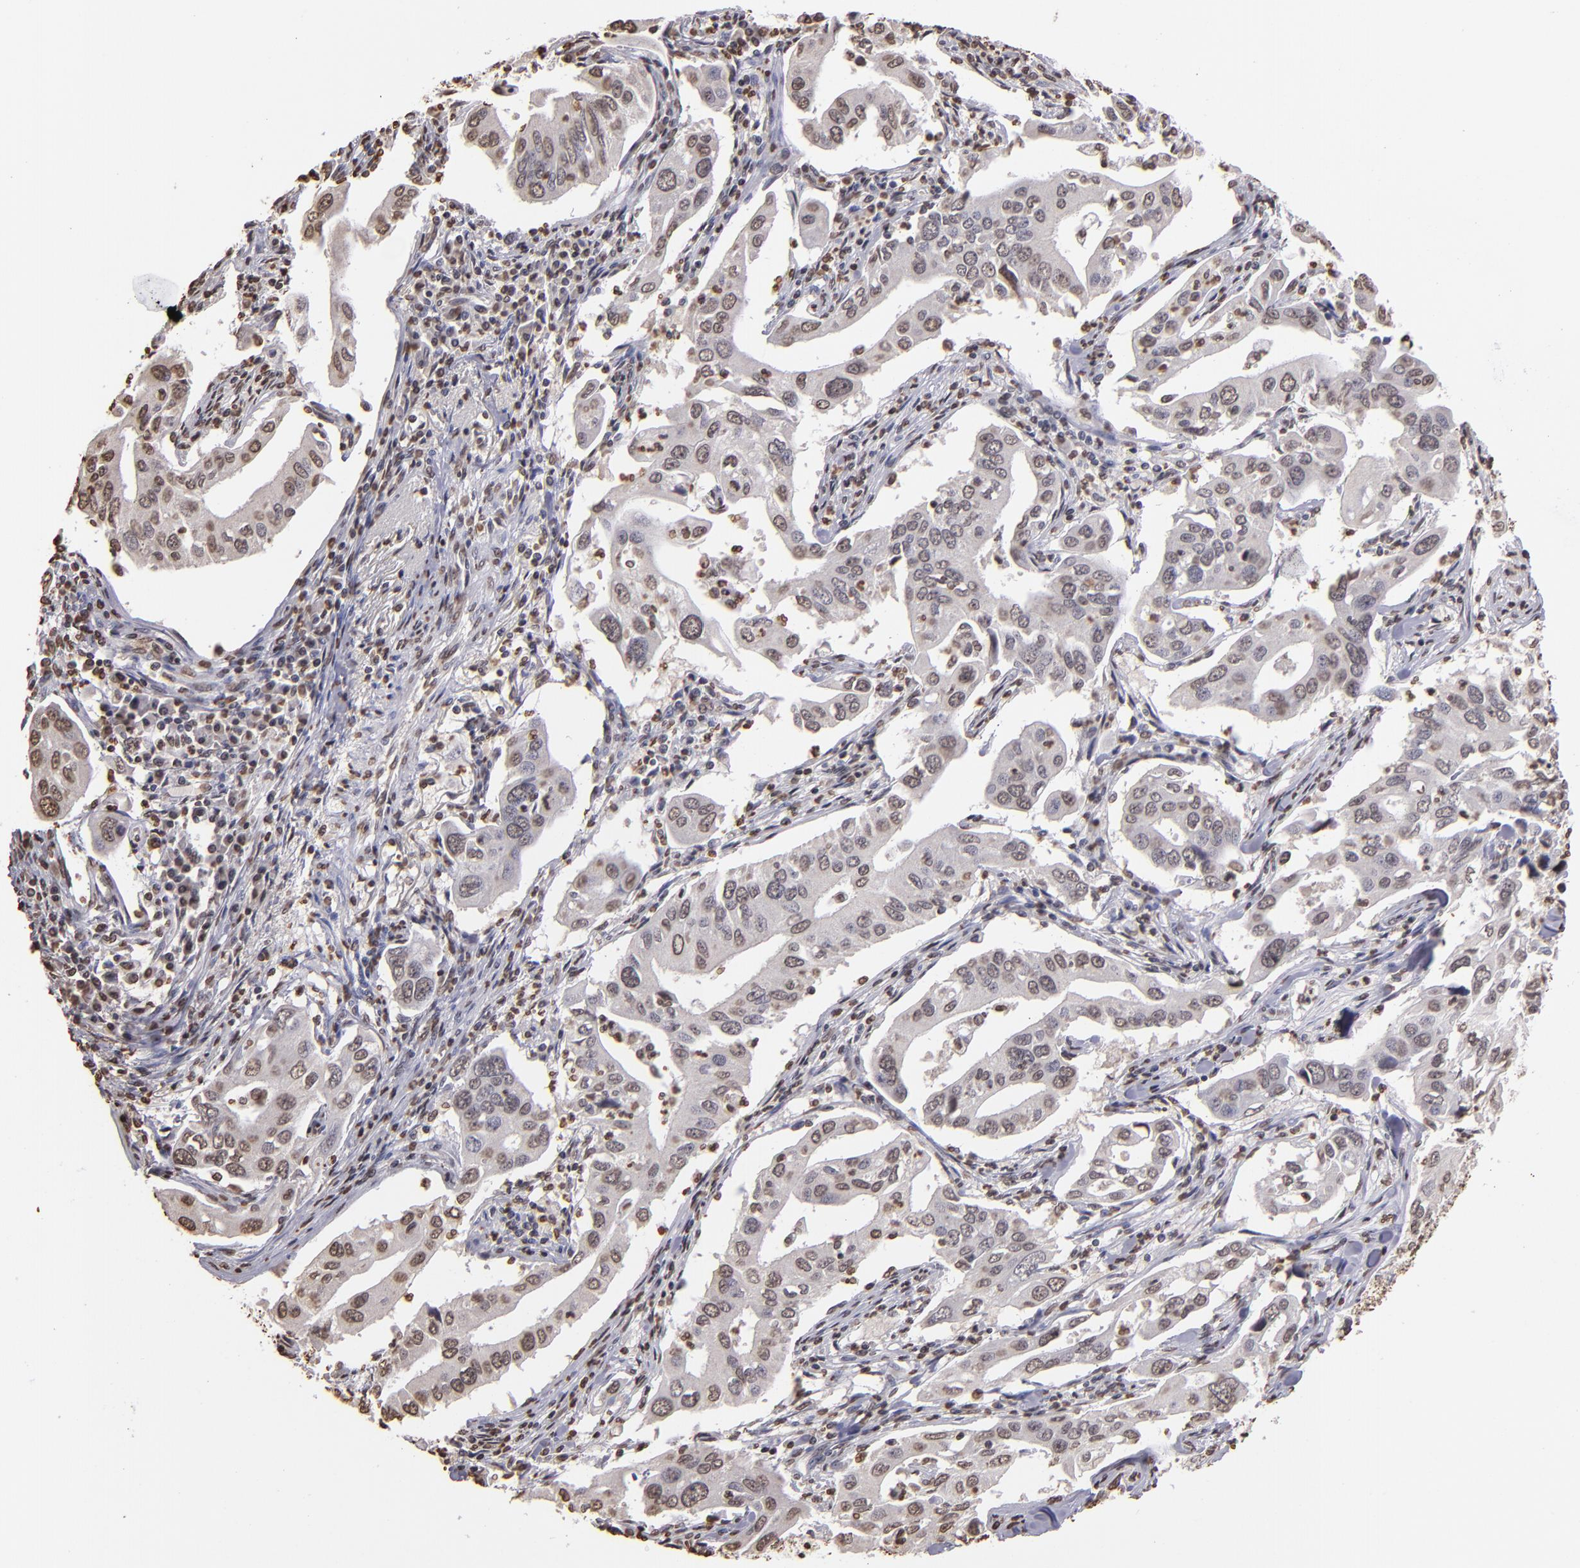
{"staining": {"intensity": "weak", "quantity": "<25%", "location": "nuclear"}, "tissue": "lung cancer", "cell_type": "Tumor cells", "image_type": "cancer", "snomed": [{"axis": "morphology", "description": "Adenocarcinoma, NOS"}, {"axis": "topography", "description": "Lung"}], "caption": "Lung cancer stained for a protein using IHC exhibits no expression tumor cells.", "gene": "LBX1", "patient": {"sex": "male", "age": 48}}